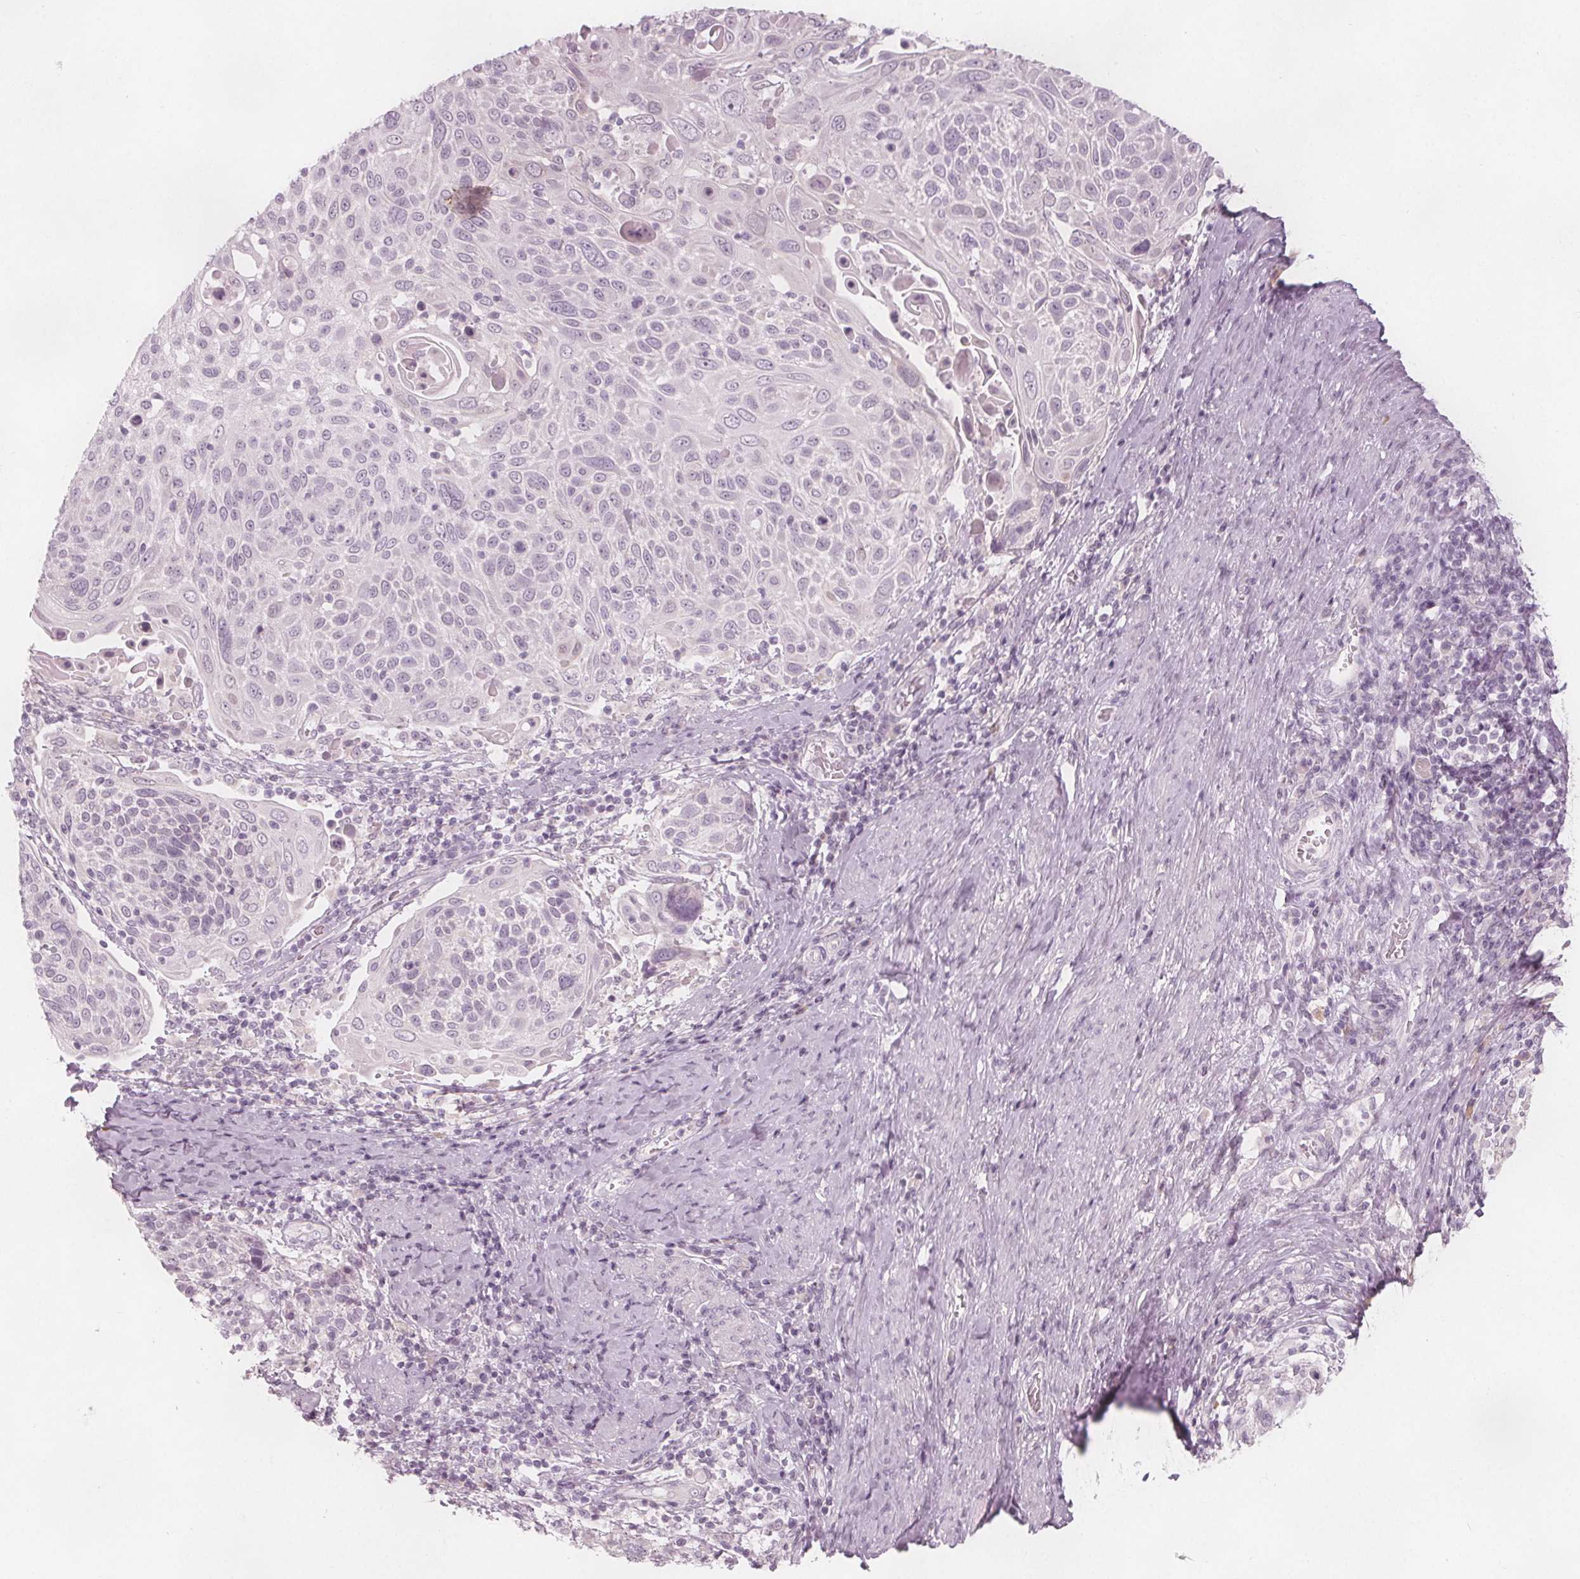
{"staining": {"intensity": "negative", "quantity": "none", "location": "none"}, "tissue": "cervical cancer", "cell_type": "Tumor cells", "image_type": "cancer", "snomed": [{"axis": "morphology", "description": "Squamous cell carcinoma, NOS"}, {"axis": "topography", "description": "Cervix"}], "caption": "There is no significant staining in tumor cells of cervical cancer.", "gene": "BRSK1", "patient": {"sex": "female", "age": 61}}